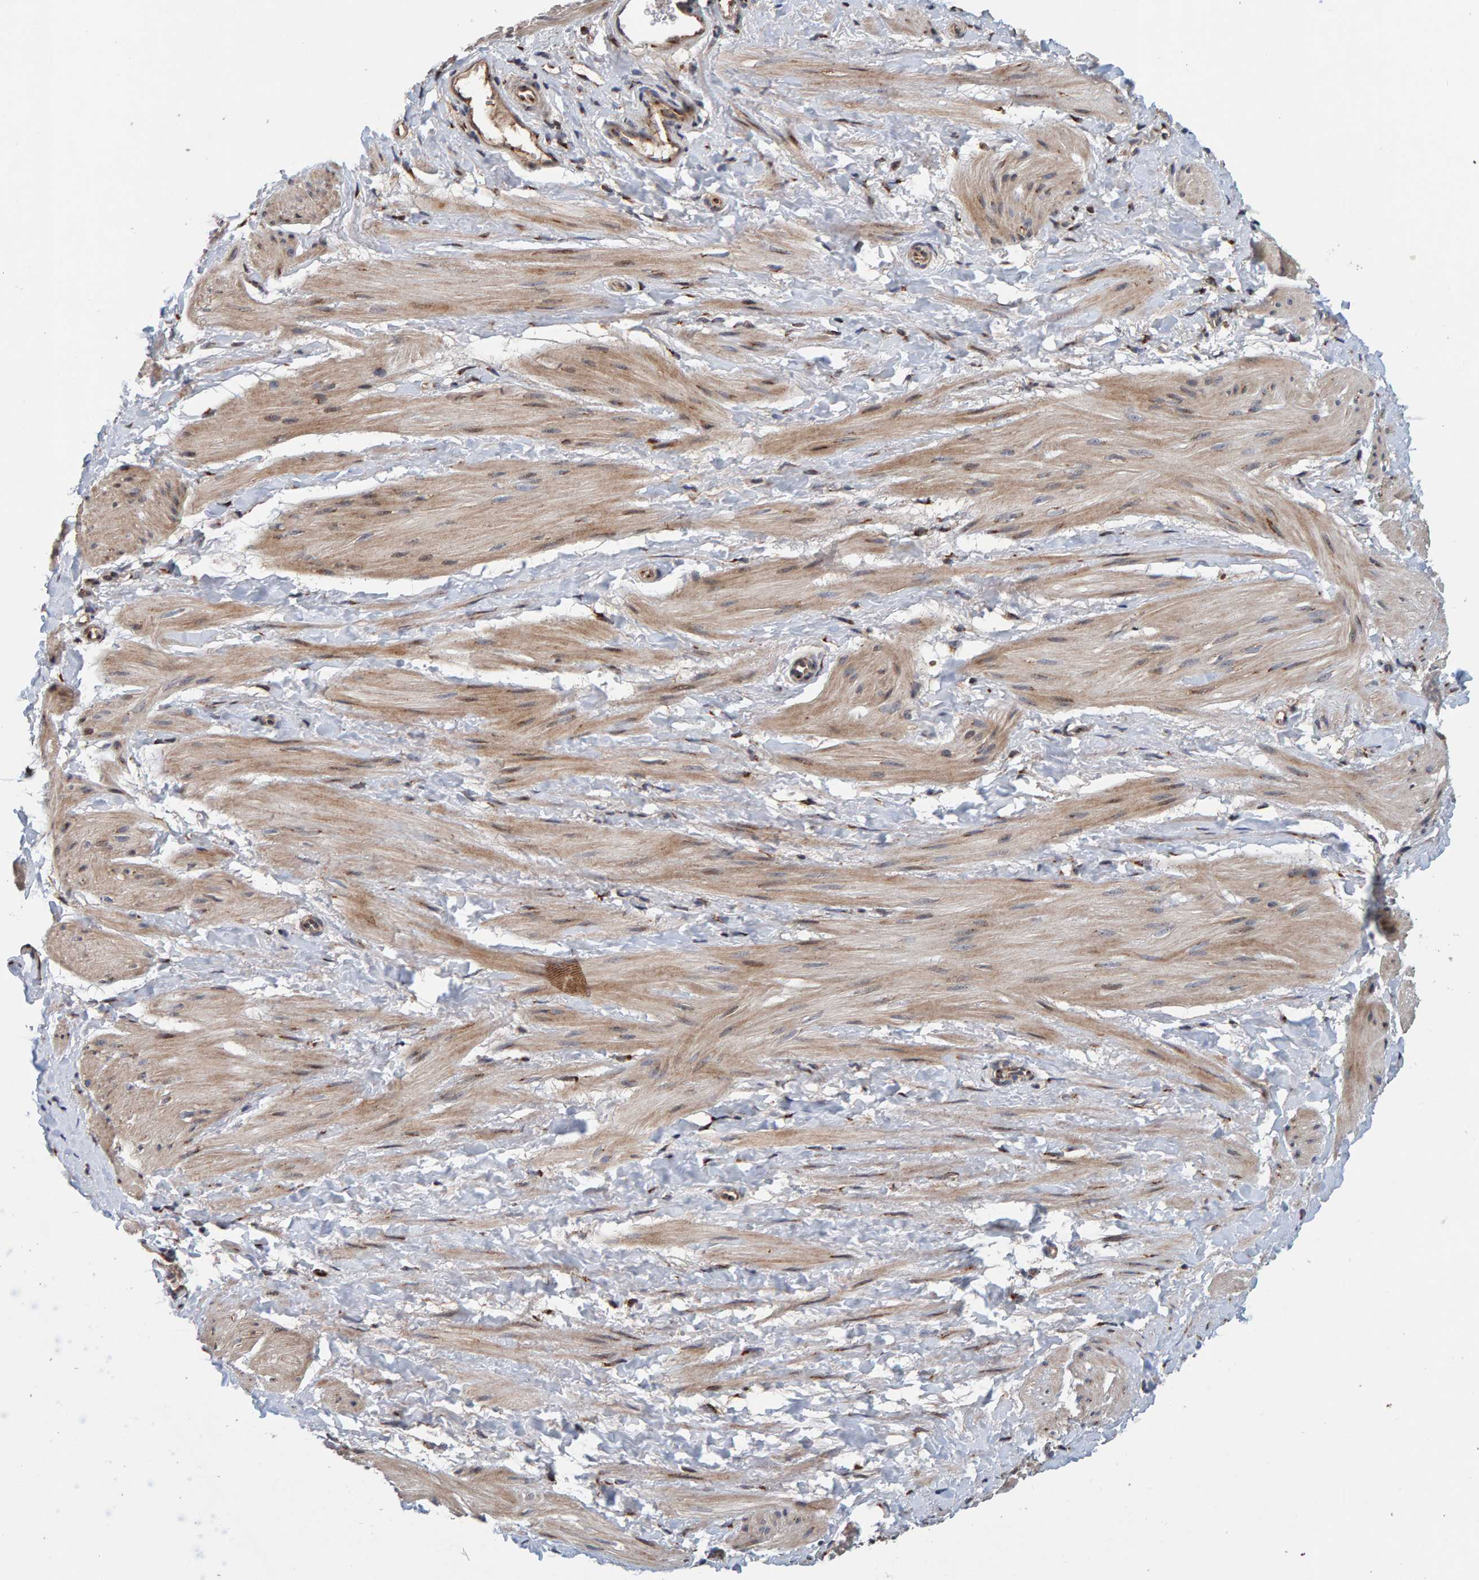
{"staining": {"intensity": "weak", "quantity": ">75%", "location": "cytoplasmic/membranous"}, "tissue": "smooth muscle", "cell_type": "Smooth muscle cells", "image_type": "normal", "snomed": [{"axis": "morphology", "description": "Normal tissue, NOS"}, {"axis": "topography", "description": "Smooth muscle"}], "caption": "This is a histology image of IHC staining of unremarkable smooth muscle, which shows weak staining in the cytoplasmic/membranous of smooth muscle cells.", "gene": "CCDC25", "patient": {"sex": "male", "age": 16}}